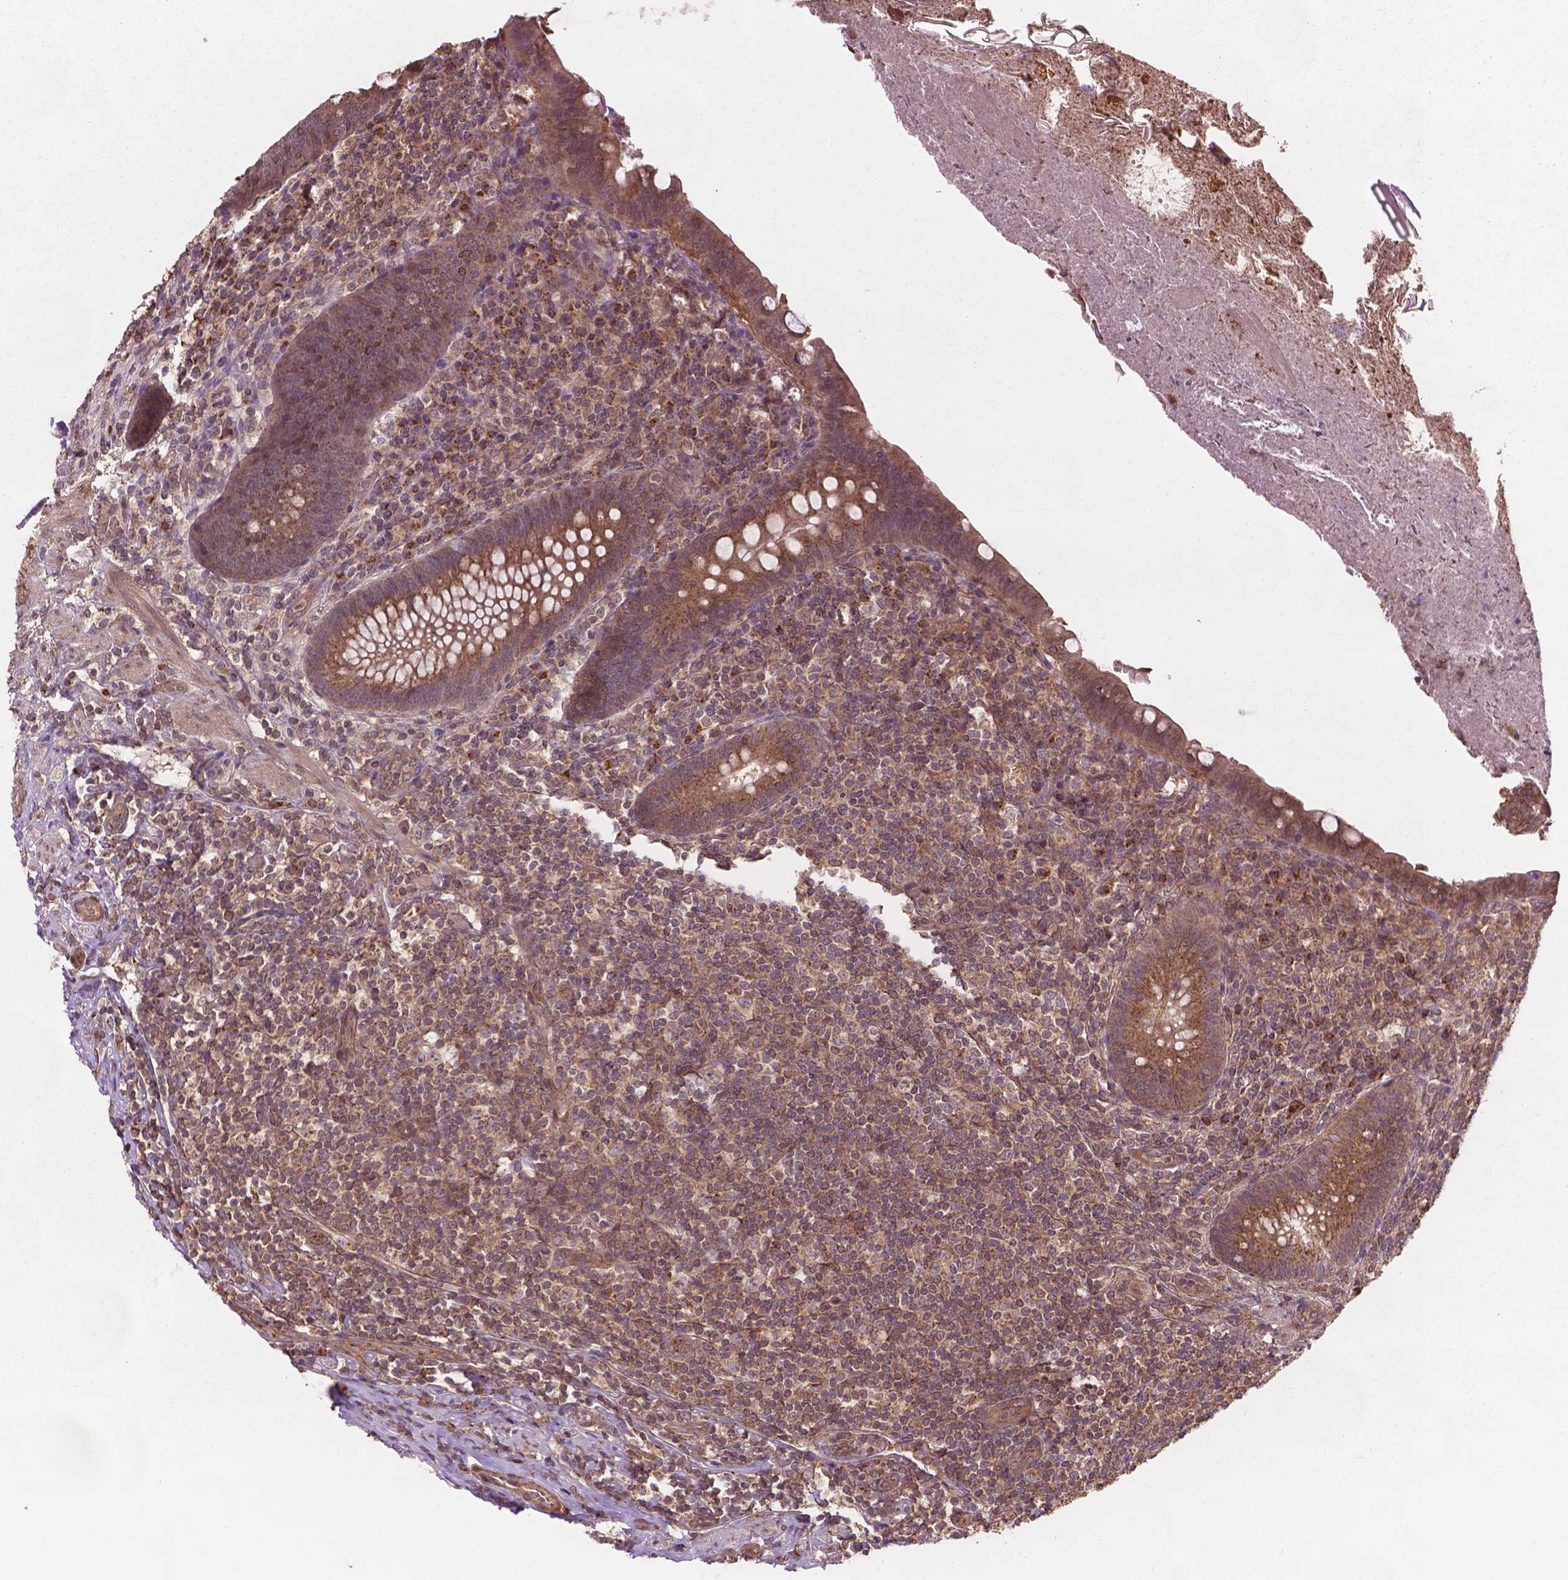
{"staining": {"intensity": "moderate", "quantity": "25%-75%", "location": "cytoplasmic/membranous"}, "tissue": "appendix", "cell_type": "Glandular cells", "image_type": "normal", "snomed": [{"axis": "morphology", "description": "Normal tissue, NOS"}, {"axis": "topography", "description": "Appendix"}], "caption": "Appendix stained with DAB (3,3'-diaminobenzidine) immunohistochemistry reveals medium levels of moderate cytoplasmic/membranous positivity in about 25%-75% of glandular cells. (Brightfield microscopy of DAB IHC at high magnification).", "gene": "PPP1CB", "patient": {"sex": "male", "age": 47}}